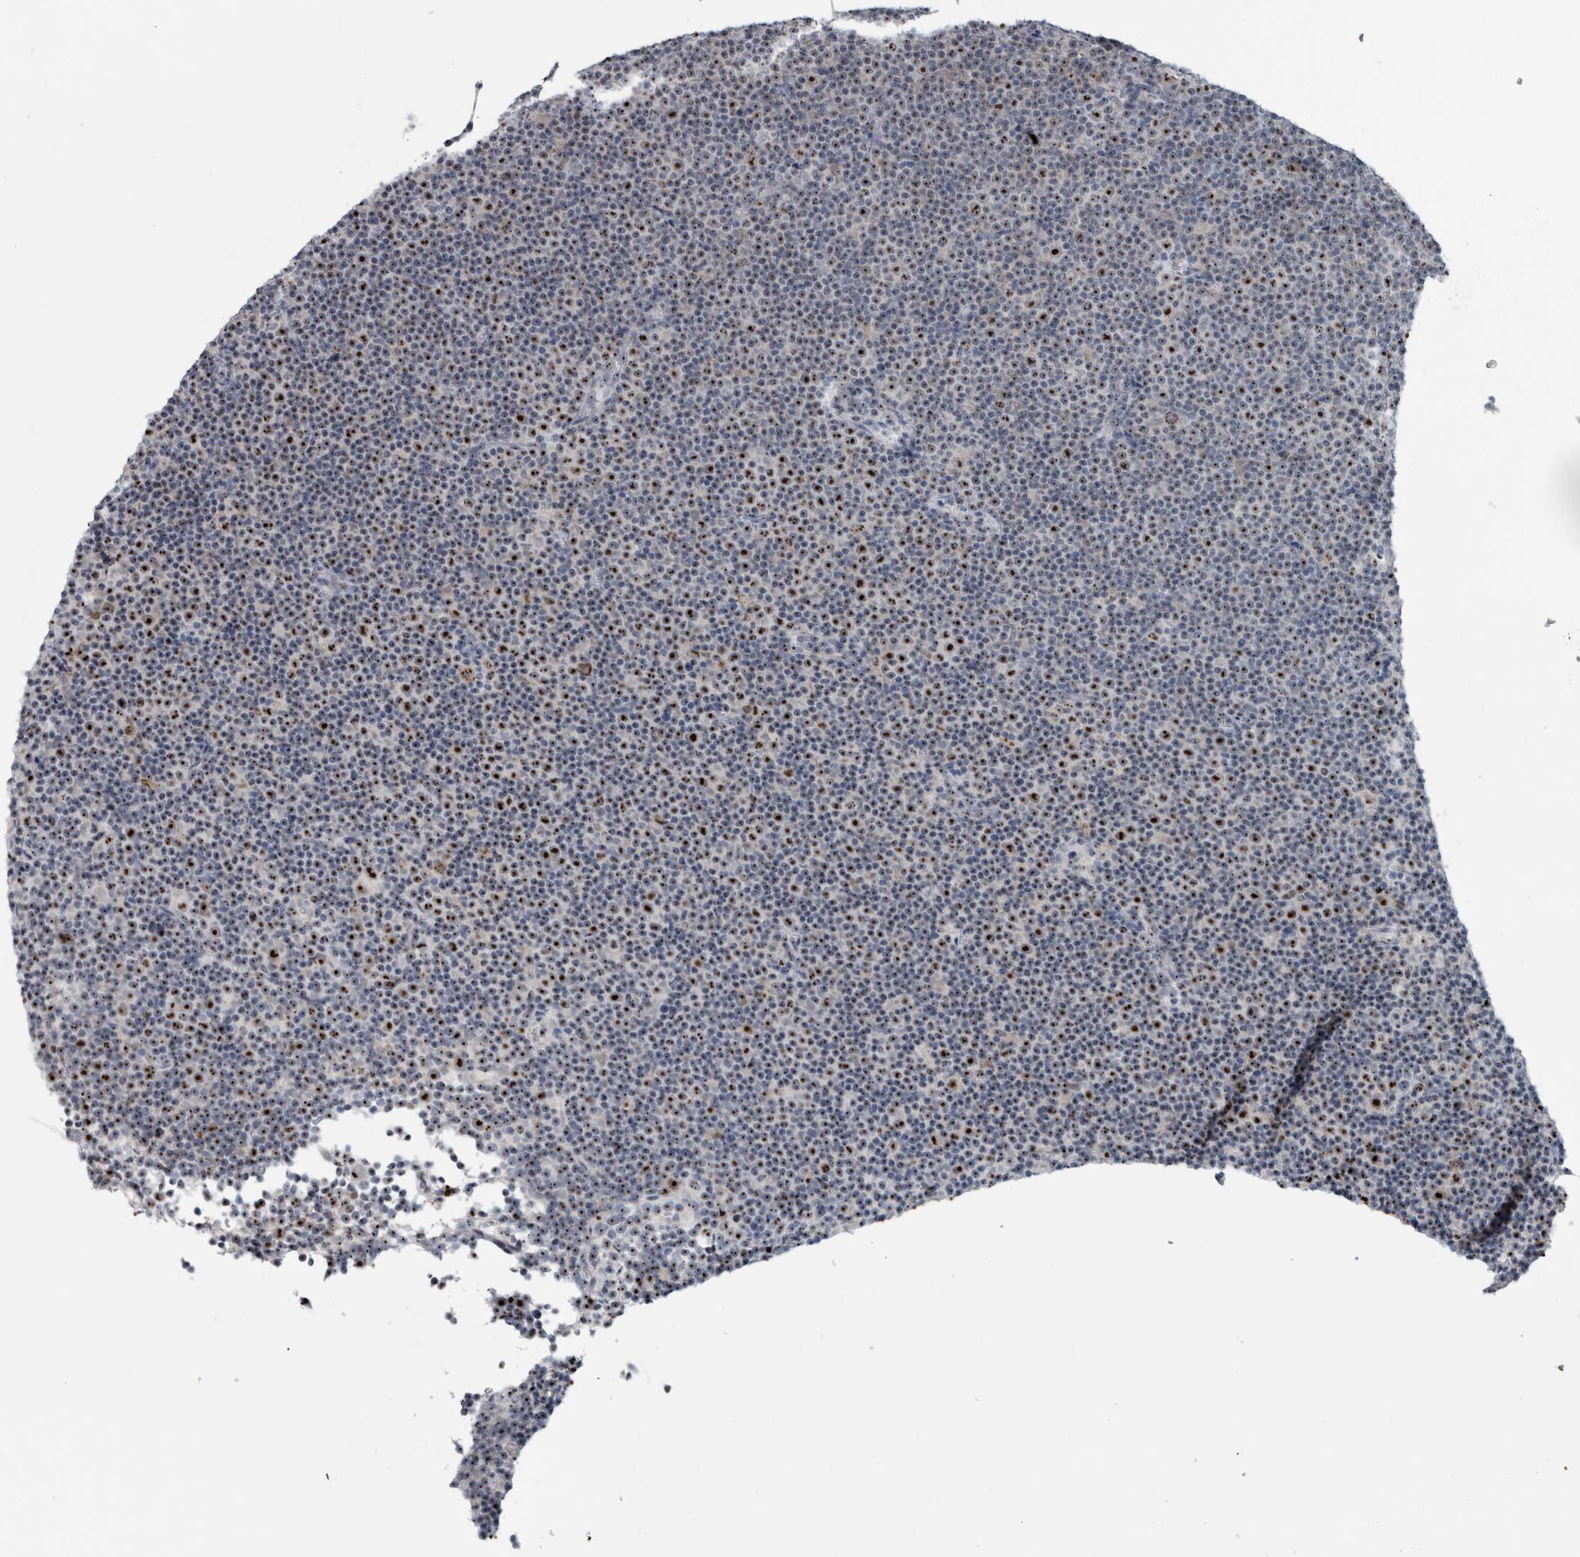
{"staining": {"intensity": "strong", "quantity": ">75%", "location": "nuclear"}, "tissue": "lymphoma", "cell_type": "Tumor cells", "image_type": "cancer", "snomed": [{"axis": "morphology", "description": "Malignant lymphoma, non-Hodgkin's type, Low grade"}, {"axis": "topography", "description": "Lymph node"}], "caption": "Immunohistochemical staining of low-grade malignant lymphoma, non-Hodgkin's type displays strong nuclear protein positivity in about >75% of tumor cells. The staining is performed using DAB brown chromogen to label protein expression. The nuclei are counter-stained blue using hematoxylin.", "gene": "UTP6", "patient": {"sex": "female", "age": 67}}